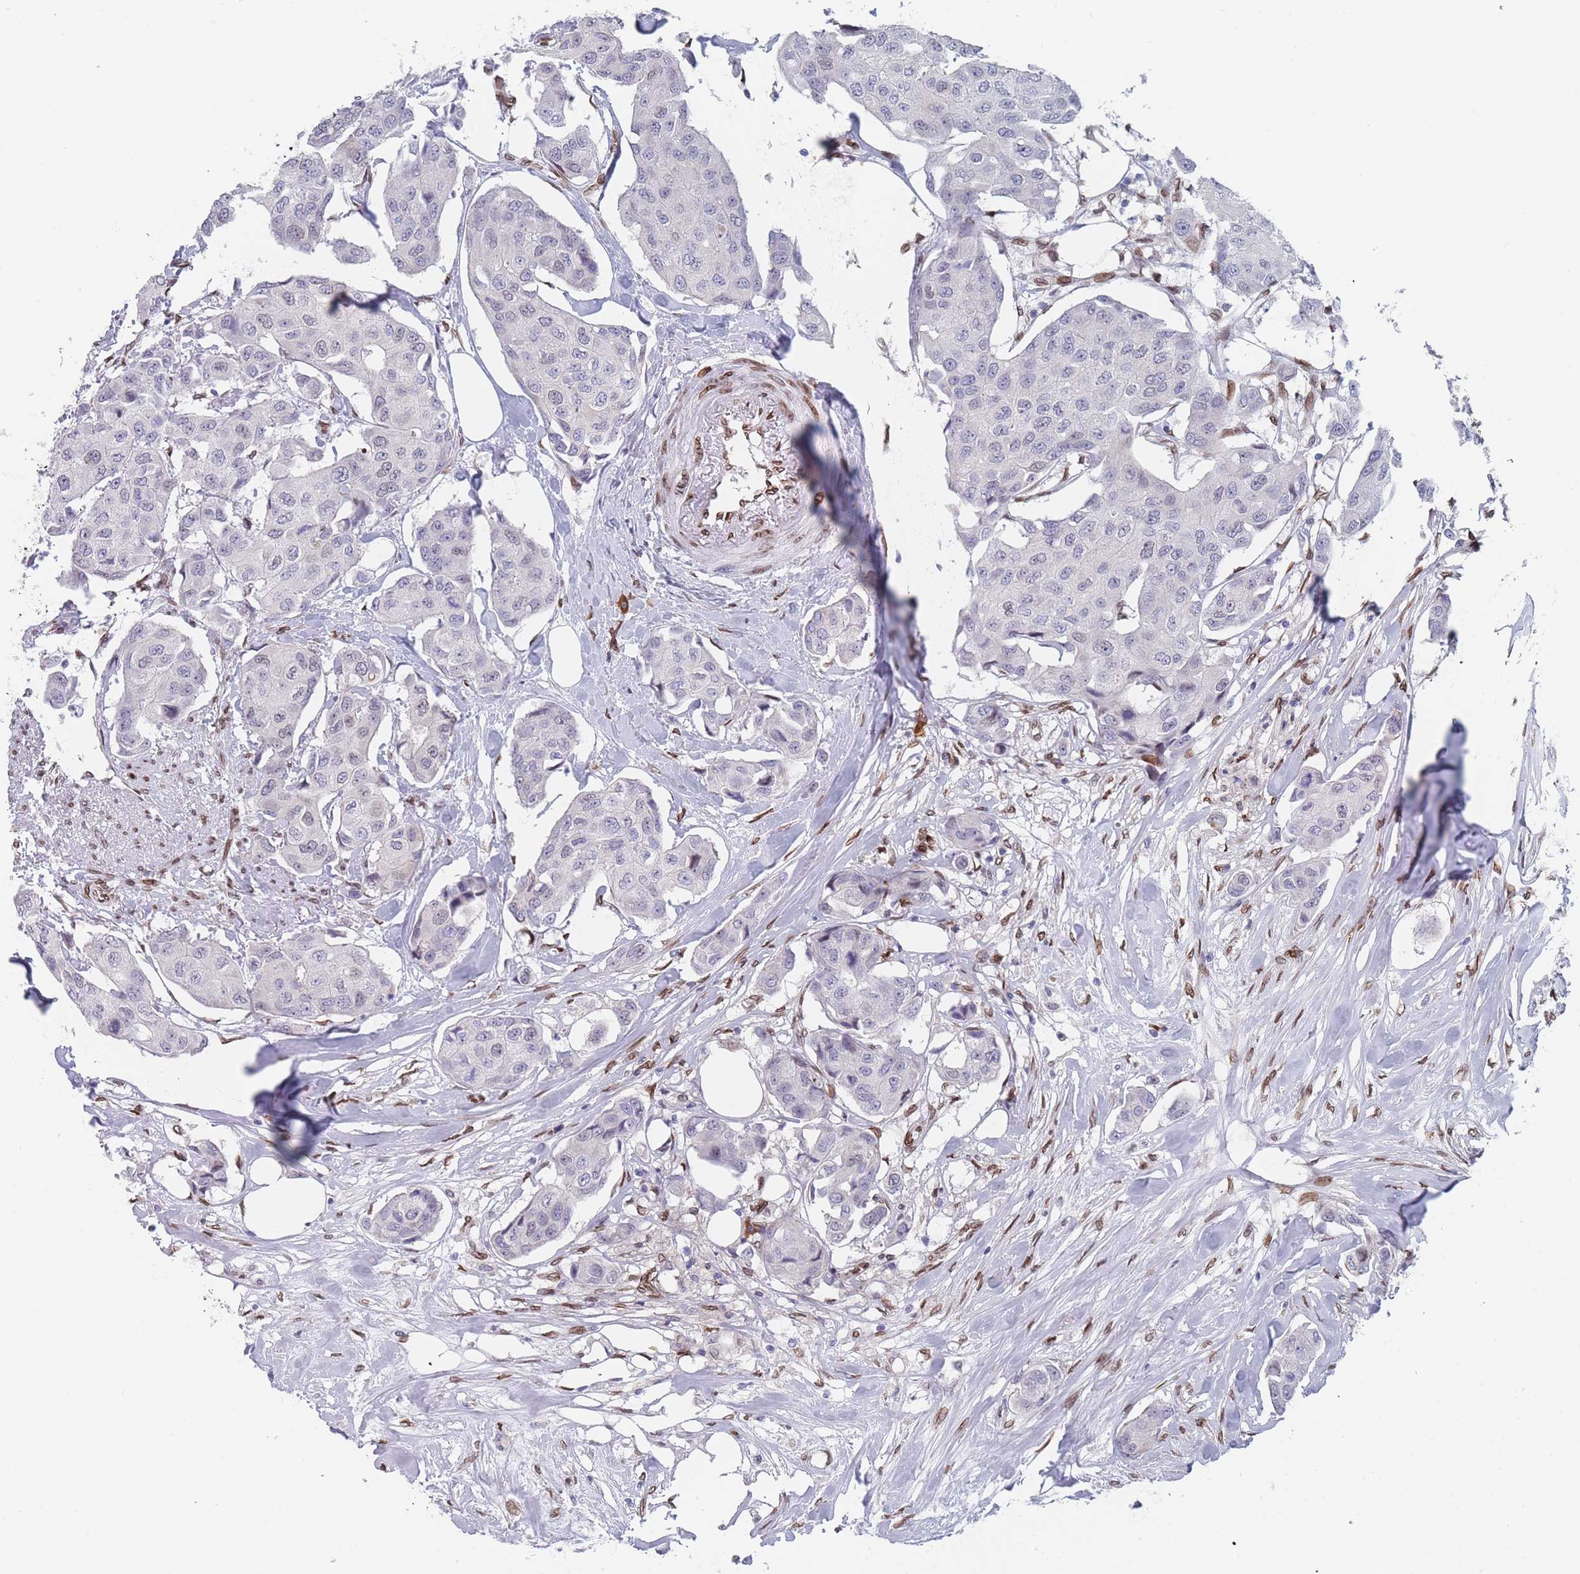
{"staining": {"intensity": "negative", "quantity": "none", "location": "none"}, "tissue": "breast cancer", "cell_type": "Tumor cells", "image_type": "cancer", "snomed": [{"axis": "morphology", "description": "Duct carcinoma"}, {"axis": "topography", "description": "Breast"}, {"axis": "topography", "description": "Lymph node"}], "caption": "Immunohistochemical staining of human breast cancer (infiltrating ductal carcinoma) exhibits no significant staining in tumor cells.", "gene": "ZBTB1", "patient": {"sex": "female", "age": 80}}